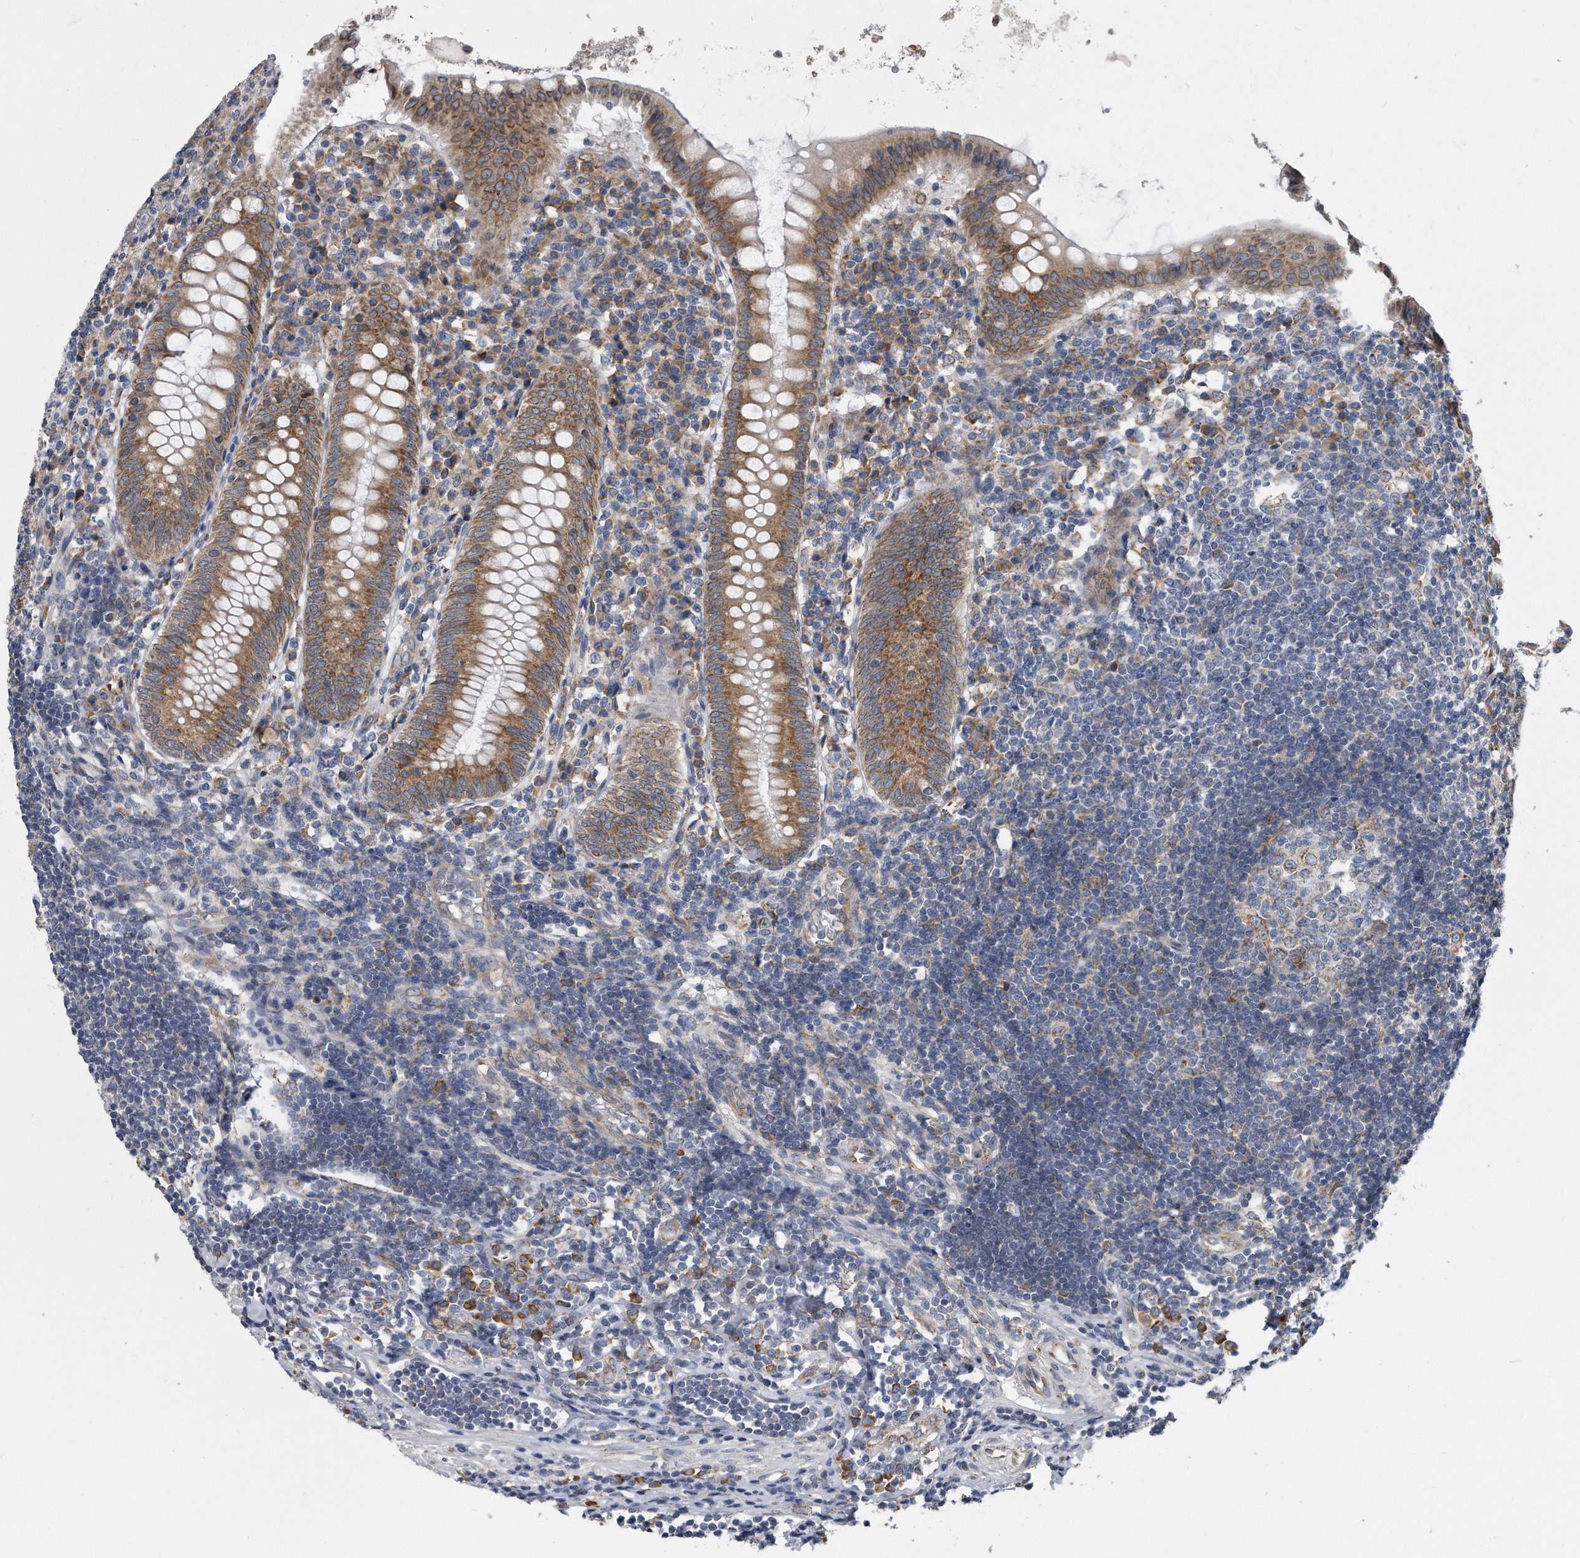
{"staining": {"intensity": "strong", "quantity": ">75%", "location": "cytoplasmic/membranous"}, "tissue": "appendix", "cell_type": "Glandular cells", "image_type": "normal", "snomed": [{"axis": "morphology", "description": "Normal tissue, NOS"}, {"axis": "topography", "description": "Appendix"}], "caption": "Immunohistochemistry image of unremarkable appendix: human appendix stained using IHC shows high levels of strong protein expression localized specifically in the cytoplasmic/membranous of glandular cells, appearing as a cytoplasmic/membranous brown color.", "gene": "CCDC47", "patient": {"sex": "female", "age": 54}}